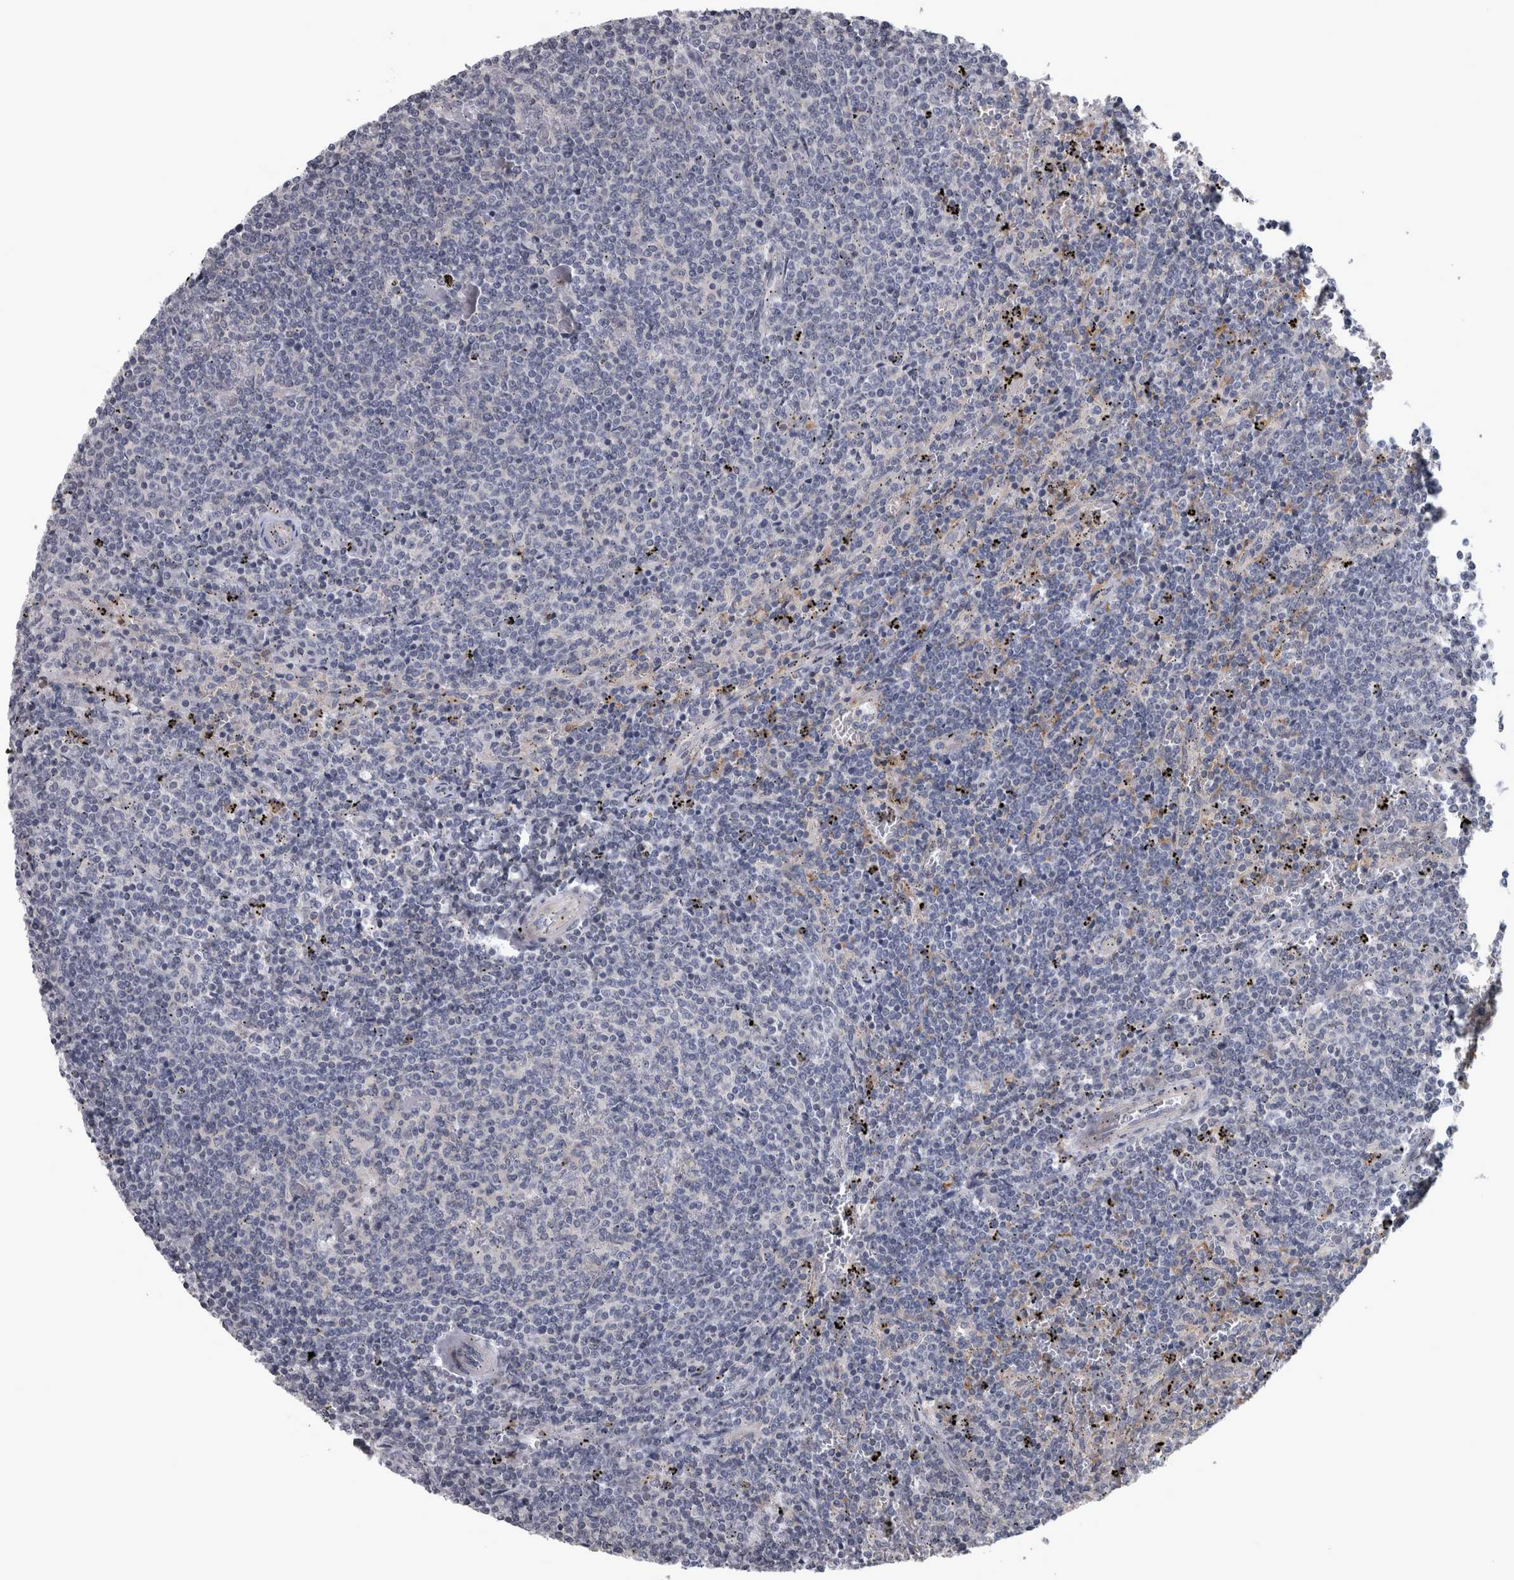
{"staining": {"intensity": "negative", "quantity": "none", "location": "none"}, "tissue": "lymphoma", "cell_type": "Tumor cells", "image_type": "cancer", "snomed": [{"axis": "morphology", "description": "Malignant lymphoma, non-Hodgkin's type, Low grade"}, {"axis": "topography", "description": "Spleen"}], "caption": "Protein analysis of malignant lymphoma, non-Hodgkin's type (low-grade) exhibits no significant staining in tumor cells. (IHC, brightfield microscopy, high magnification).", "gene": "PRKCI", "patient": {"sex": "female", "age": 50}}